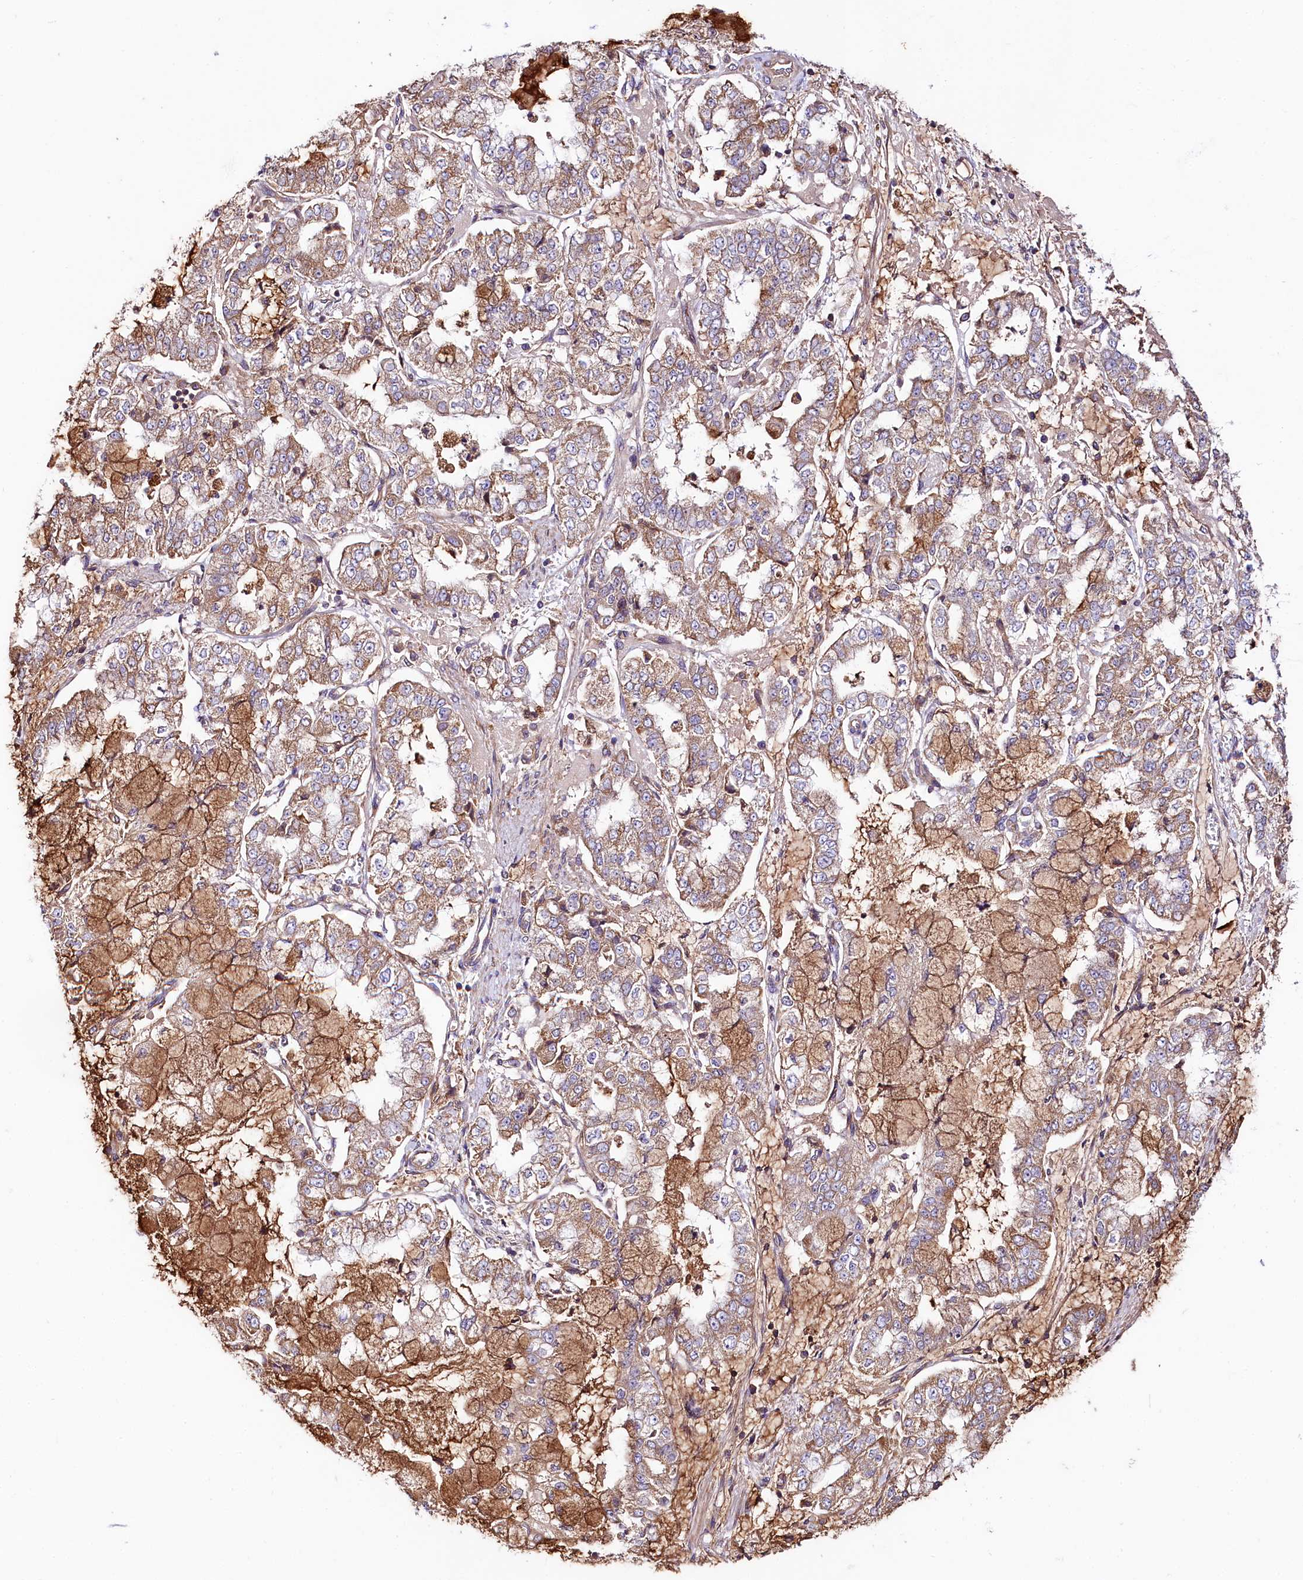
{"staining": {"intensity": "moderate", "quantity": "25%-75%", "location": "cytoplasmic/membranous"}, "tissue": "stomach cancer", "cell_type": "Tumor cells", "image_type": "cancer", "snomed": [{"axis": "morphology", "description": "Adenocarcinoma, NOS"}, {"axis": "topography", "description": "Stomach"}], "caption": "Immunohistochemistry staining of stomach cancer, which displays medium levels of moderate cytoplasmic/membranous expression in about 25%-75% of tumor cells indicating moderate cytoplasmic/membranous protein positivity. The staining was performed using DAB (3,3'-diaminobenzidine) (brown) for protein detection and nuclei were counterstained in hematoxylin (blue).", "gene": "CEP295", "patient": {"sex": "male", "age": 76}}